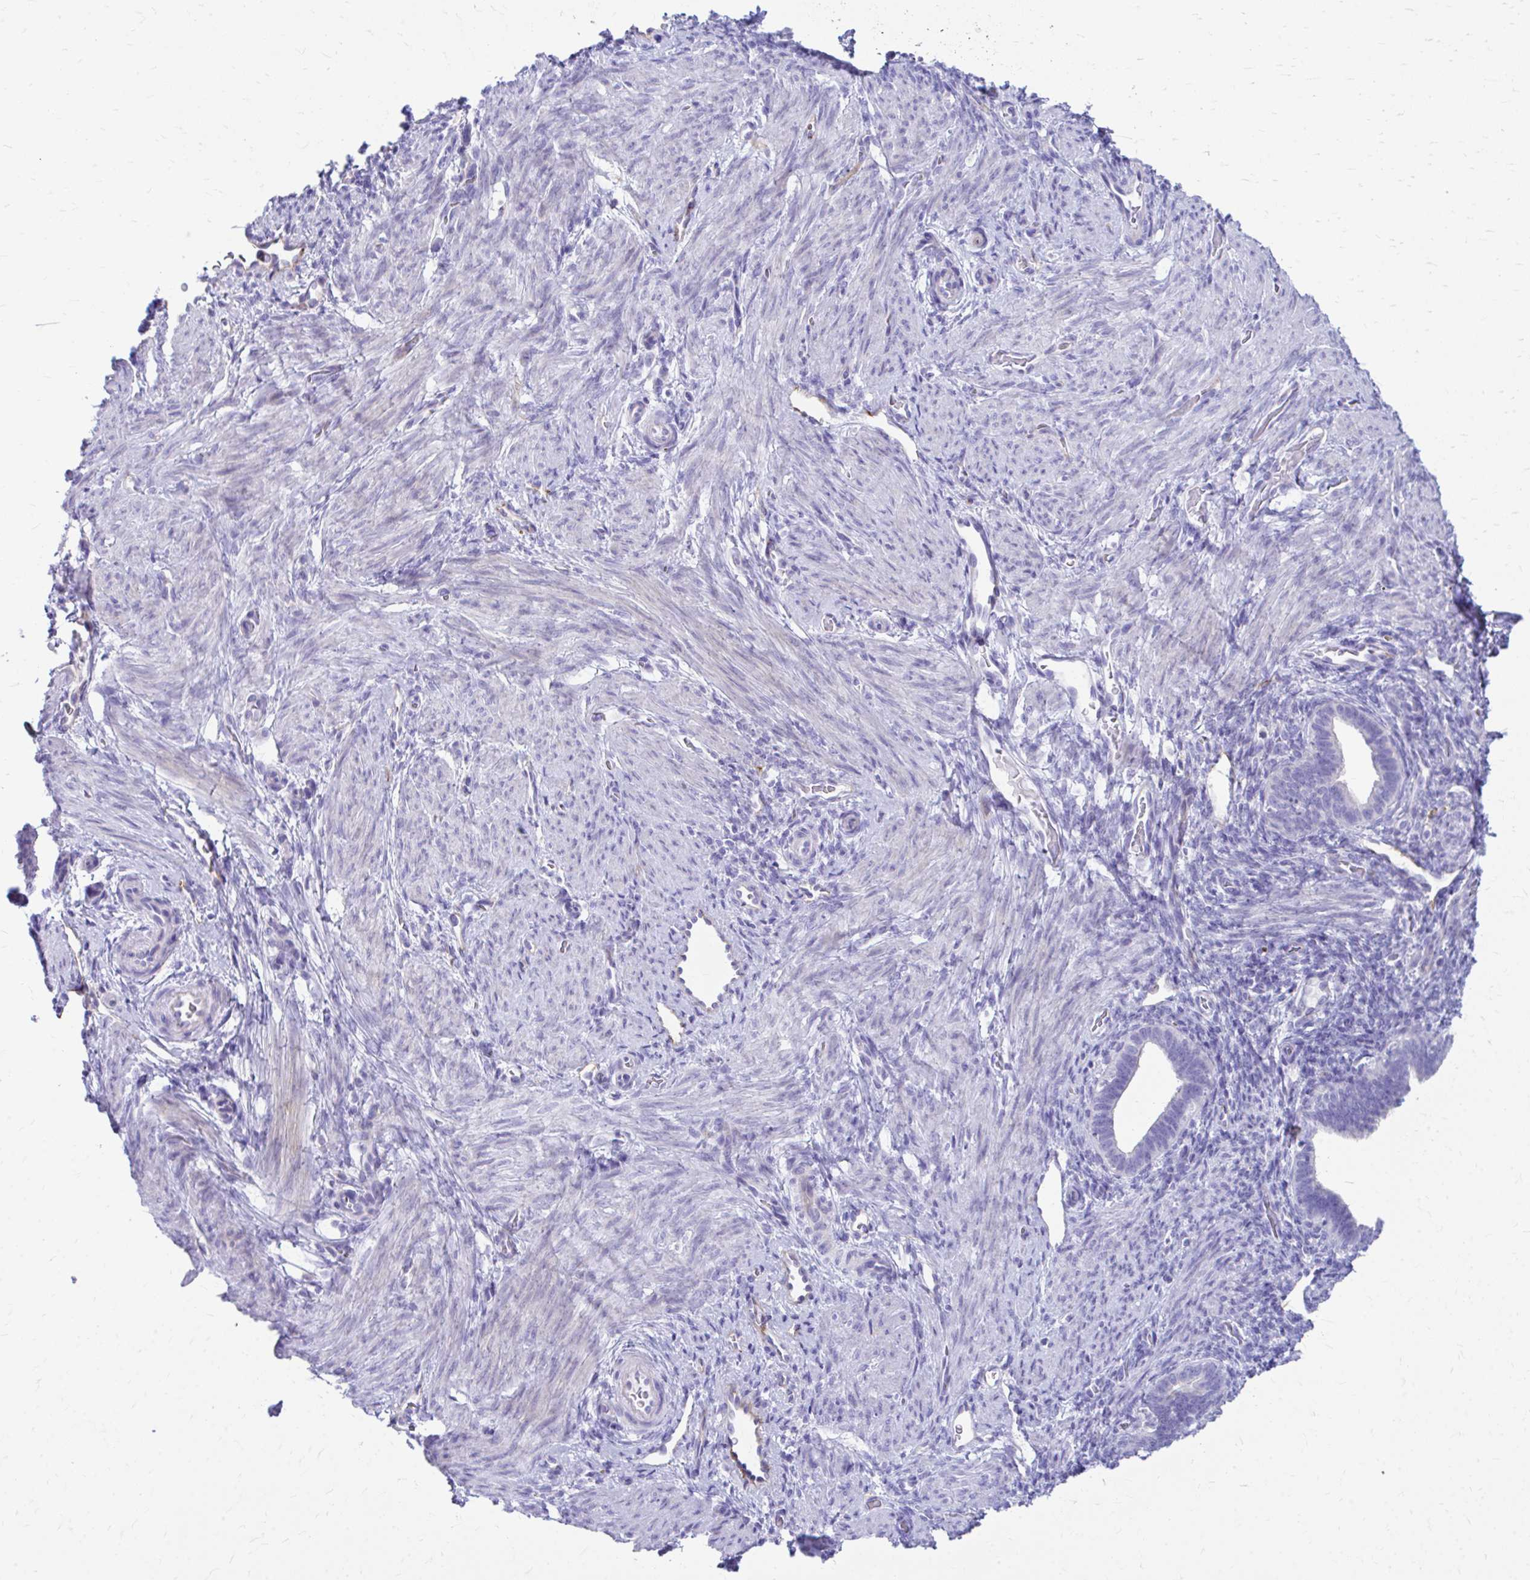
{"staining": {"intensity": "negative", "quantity": "none", "location": "none"}, "tissue": "endometrium", "cell_type": "Cells in endometrial stroma", "image_type": "normal", "snomed": [{"axis": "morphology", "description": "Normal tissue, NOS"}, {"axis": "topography", "description": "Endometrium"}], "caption": "Benign endometrium was stained to show a protein in brown. There is no significant expression in cells in endometrial stroma. (Stains: DAB IHC with hematoxylin counter stain, Microscopy: brightfield microscopy at high magnification).", "gene": "ENSG00000285953", "patient": {"sex": "female", "age": 34}}